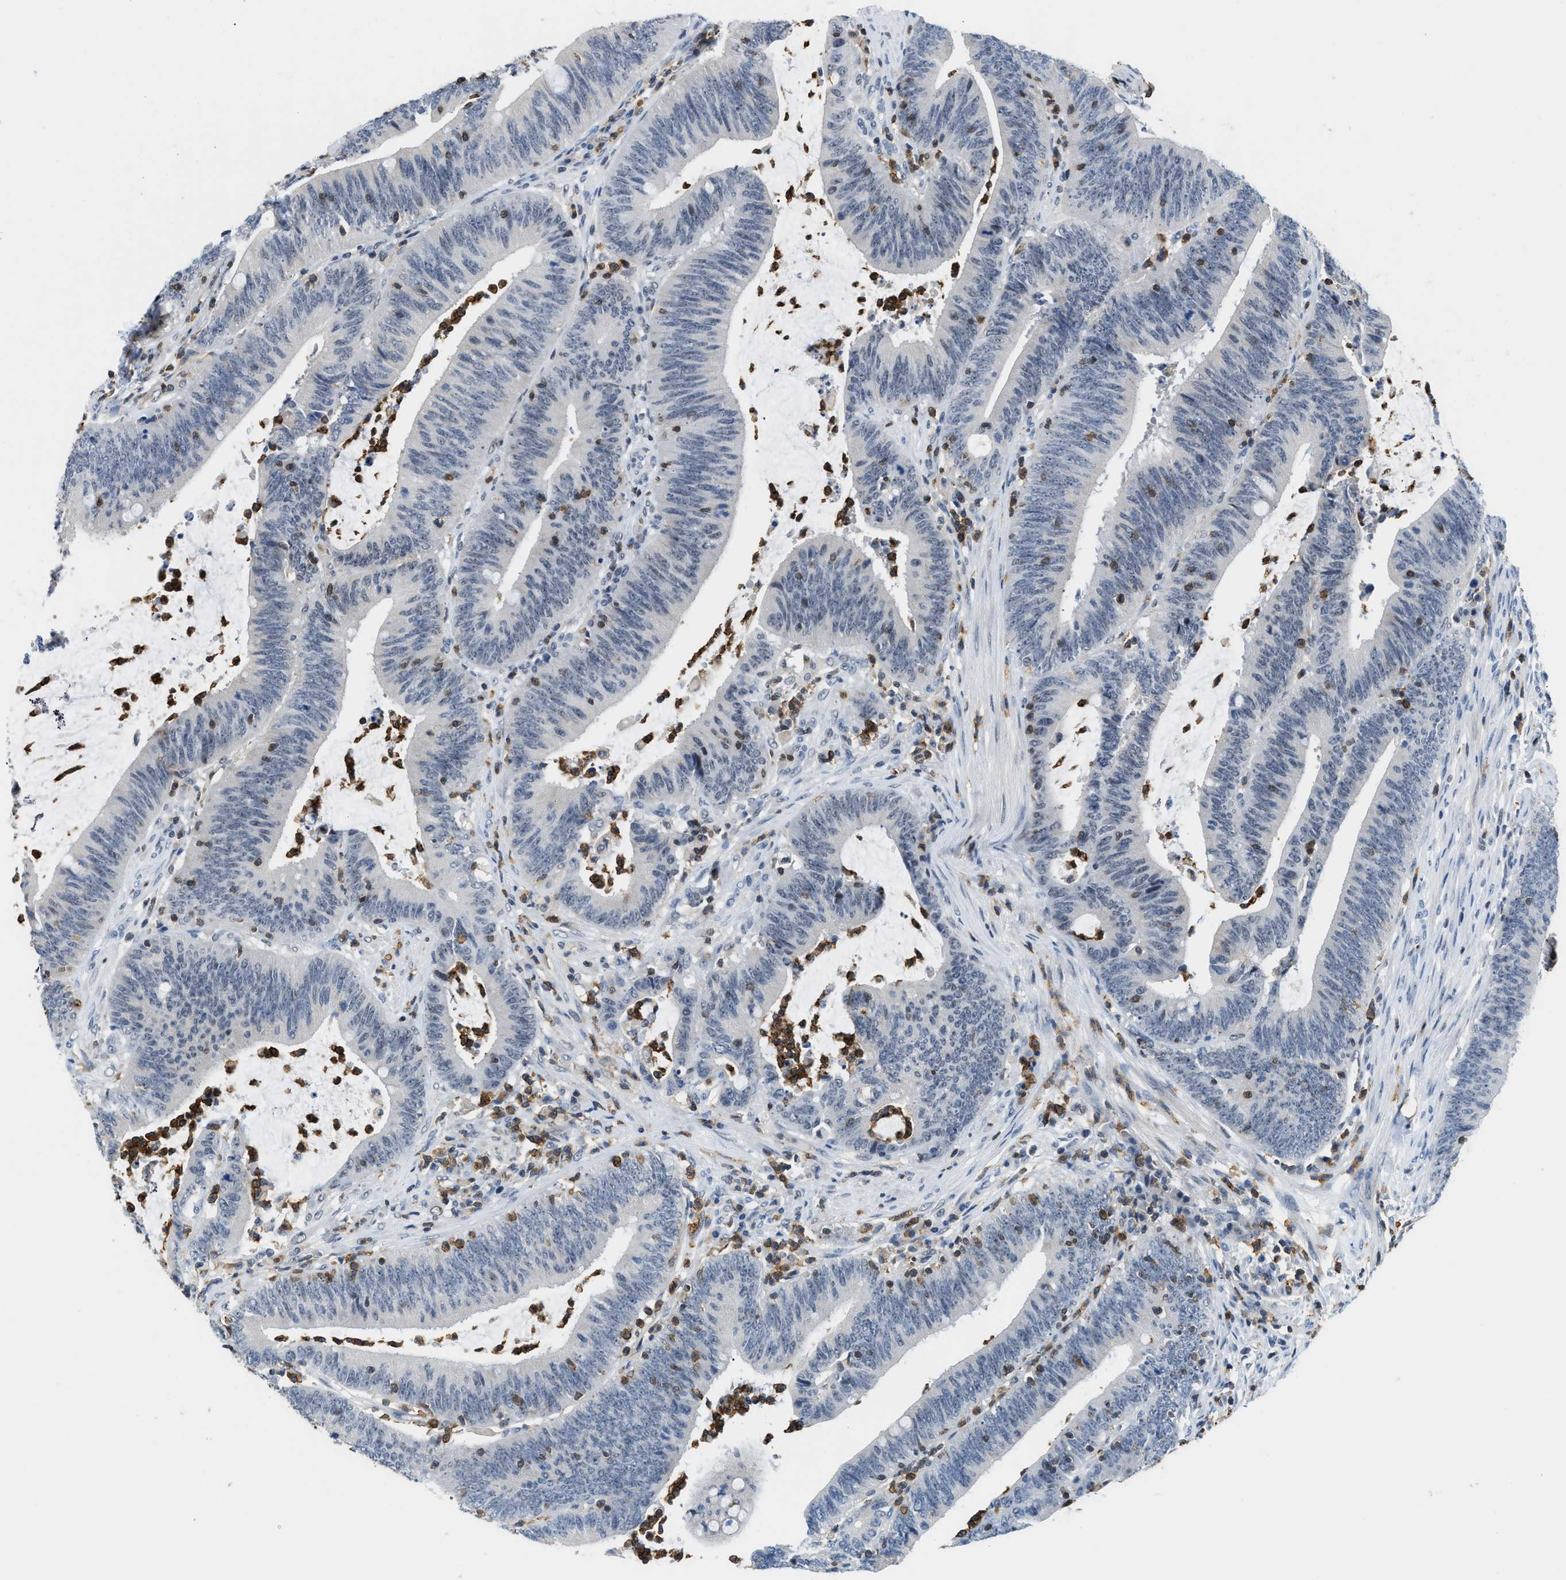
{"staining": {"intensity": "negative", "quantity": "none", "location": "none"}, "tissue": "colorectal cancer", "cell_type": "Tumor cells", "image_type": "cancer", "snomed": [{"axis": "morphology", "description": "Normal tissue, NOS"}, {"axis": "morphology", "description": "Adenocarcinoma, NOS"}, {"axis": "topography", "description": "Rectum"}], "caption": "There is no significant positivity in tumor cells of colorectal adenocarcinoma.", "gene": "FAM151A", "patient": {"sex": "female", "age": 66}}